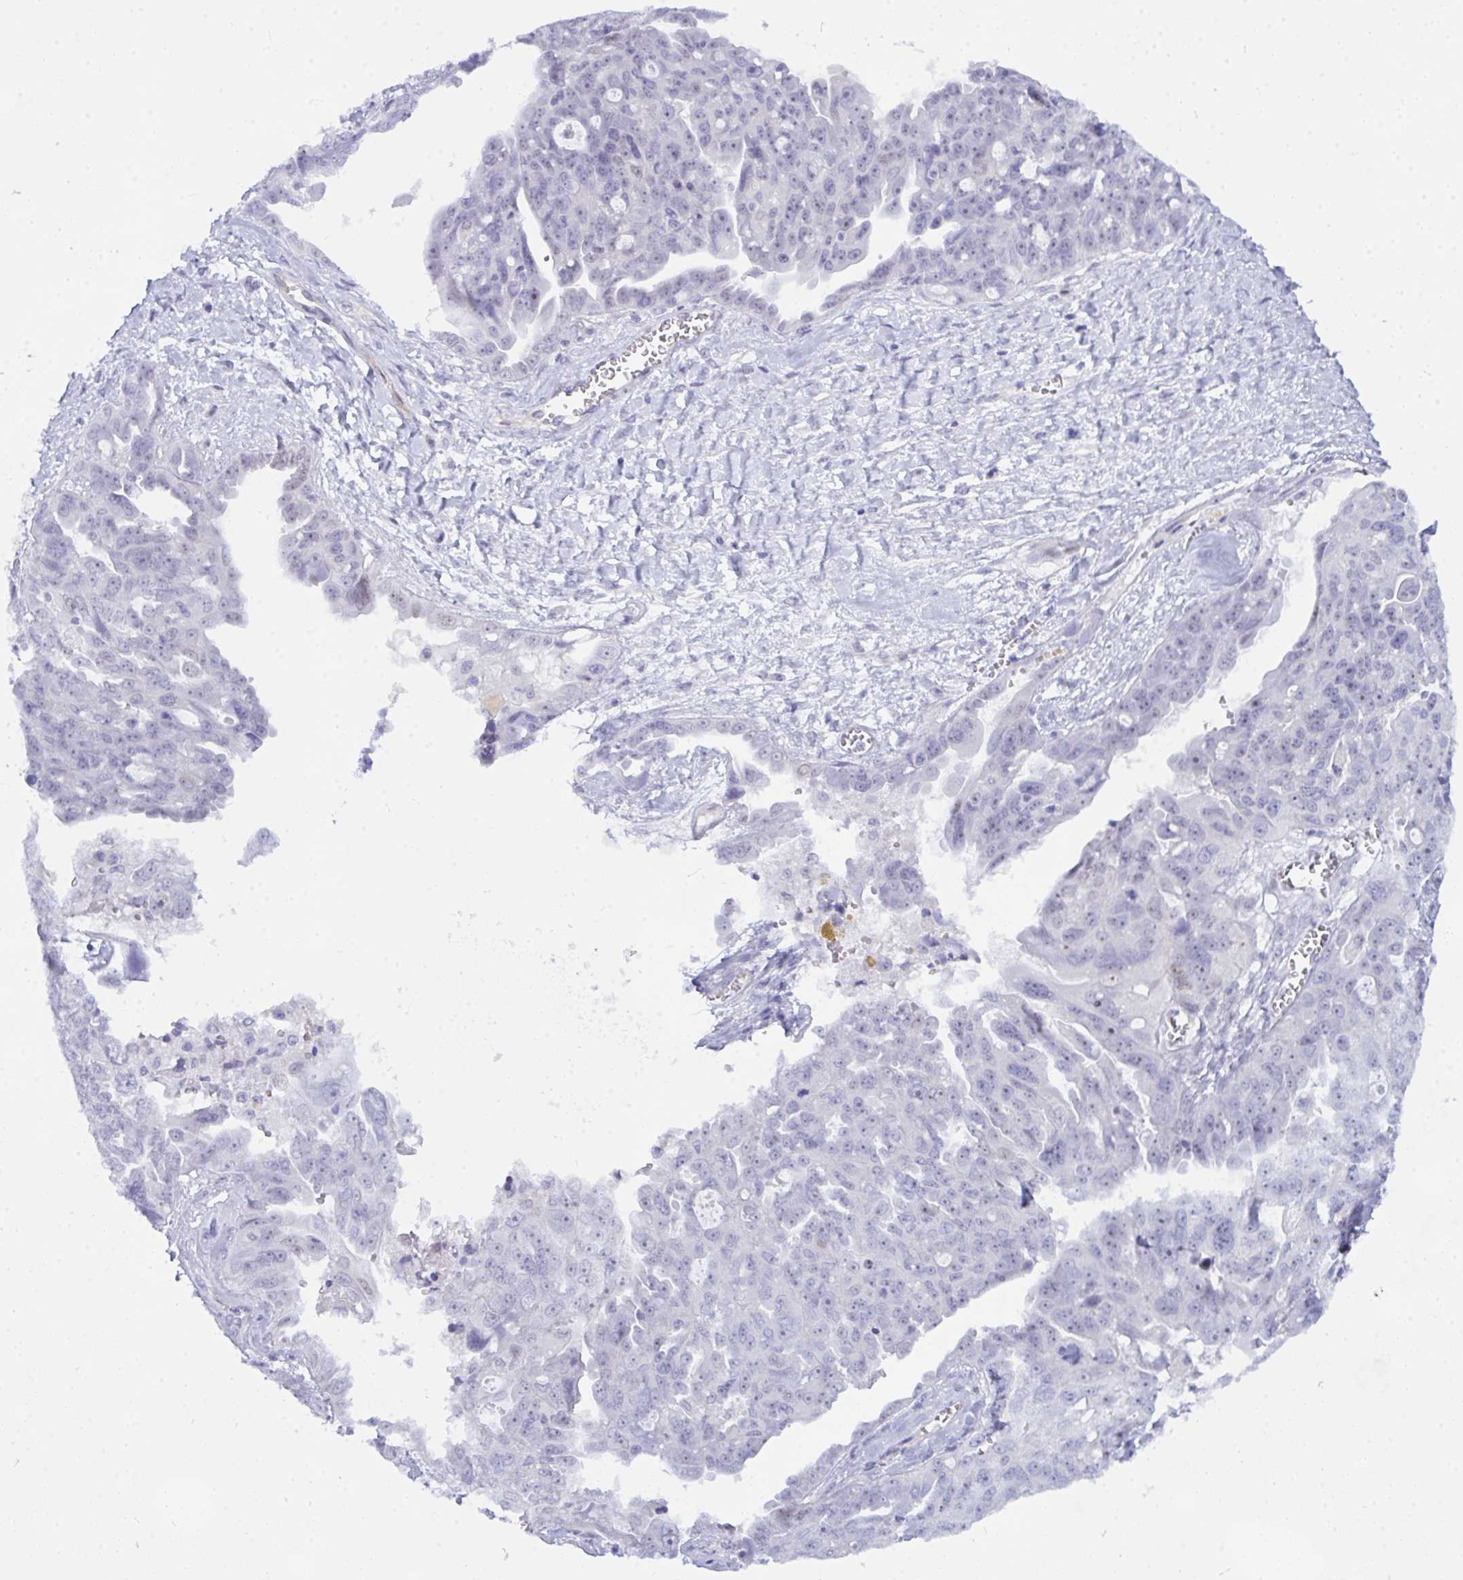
{"staining": {"intensity": "negative", "quantity": "none", "location": "none"}, "tissue": "endometrial cancer", "cell_type": "Tumor cells", "image_type": "cancer", "snomed": [{"axis": "morphology", "description": "Adenocarcinoma, NOS"}, {"axis": "topography", "description": "Endometrium"}], "caption": "Tumor cells are negative for brown protein staining in endometrial cancer.", "gene": "NFXL1", "patient": {"sex": "female", "age": 65}}